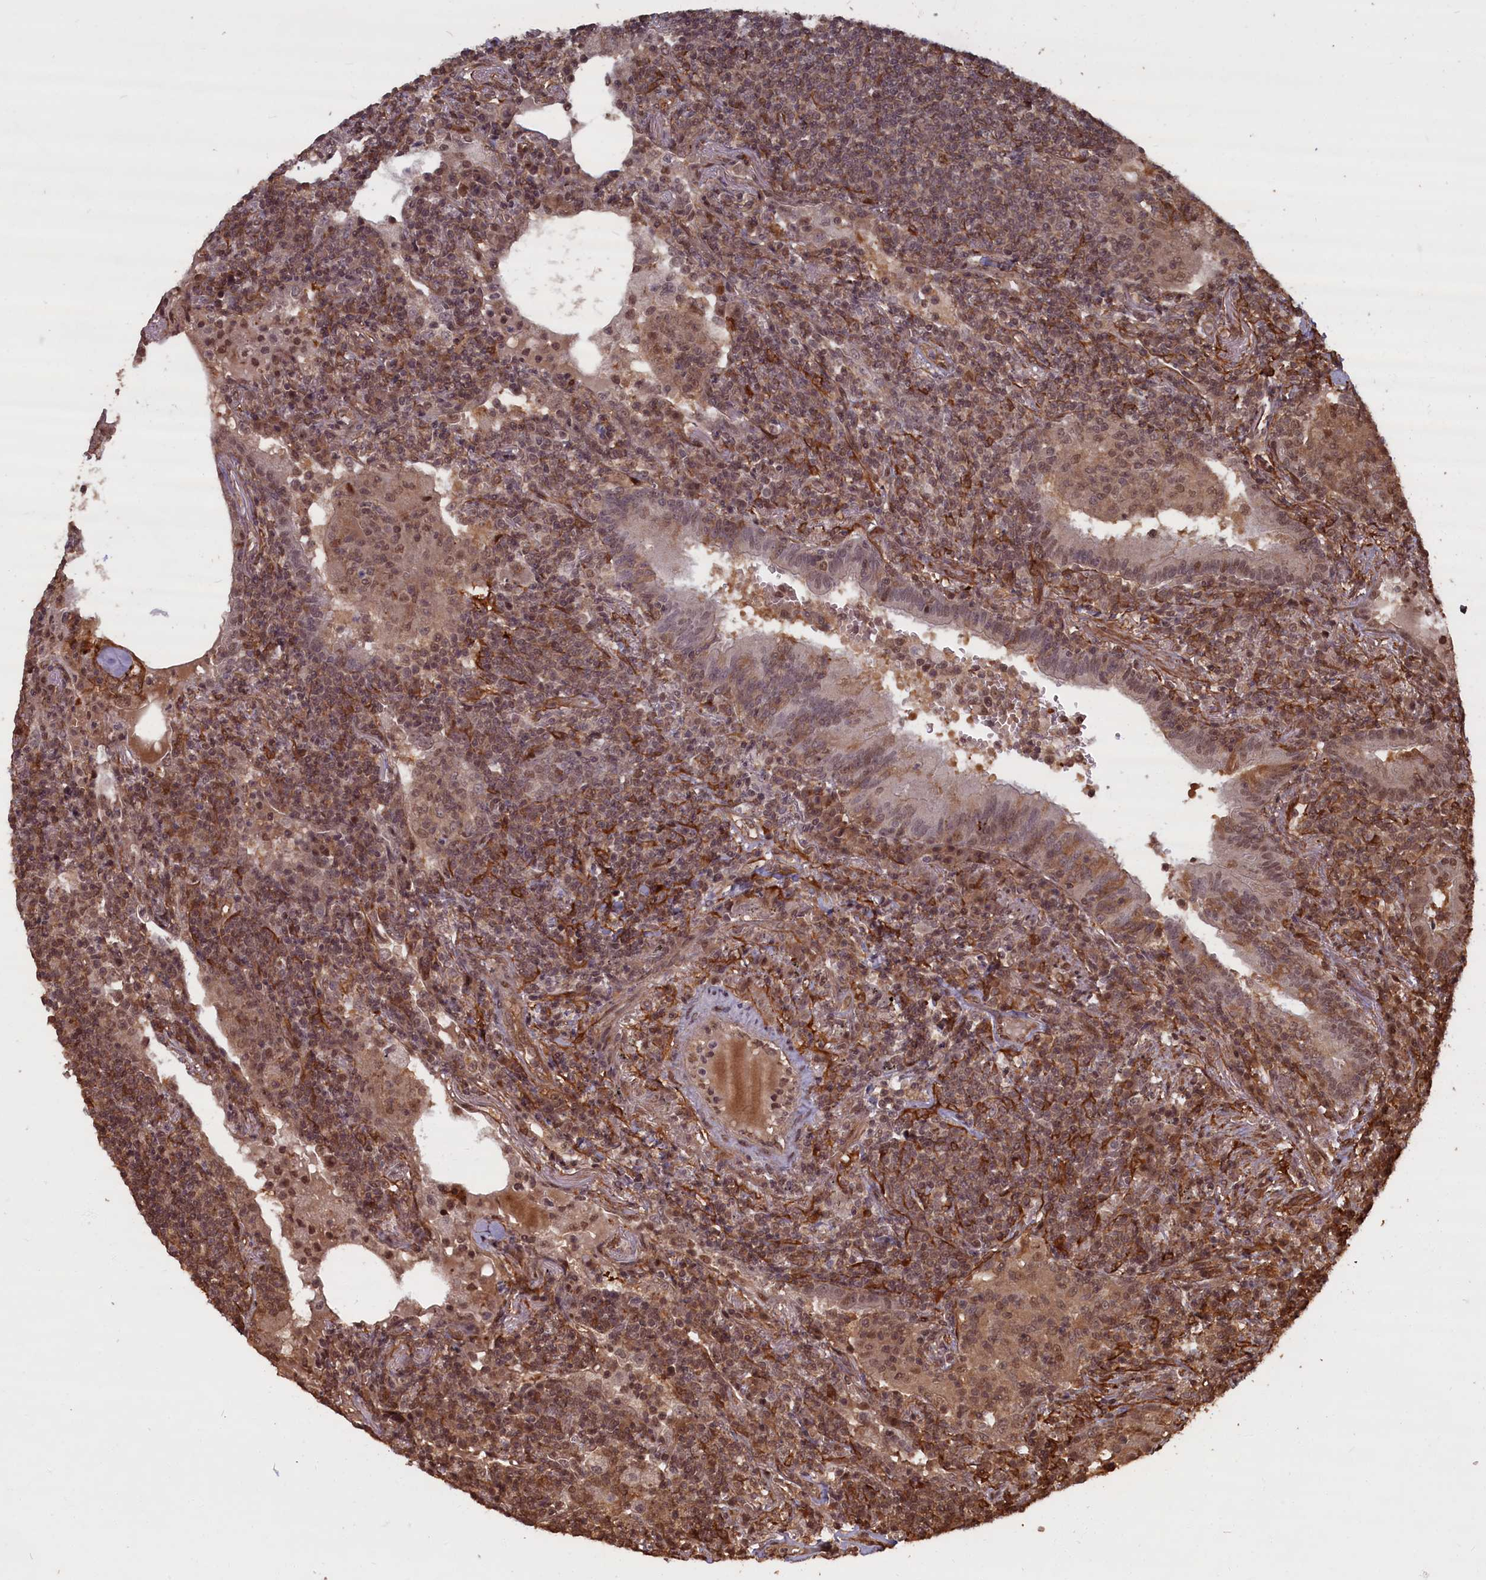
{"staining": {"intensity": "moderate", "quantity": ">75%", "location": "cytoplasmic/membranous,nuclear"}, "tissue": "lymphoma", "cell_type": "Tumor cells", "image_type": "cancer", "snomed": [{"axis": "morphology", "description": "Malignant lymphoma, non-Hodgkin's type, Low grade"}, {"axis": "topography", "description": "Lung"}], "caption": "The micrograph displays immunohistochemical staining of lymphoma. There is moderate cytoplasmic/membranous and nuclear positivity is appreciated in approximately >75% of tumor cells. The staining was performed using DAB (3,3'-diaminobenzidine) to visualize the protein expression in brown, while the nuclei were stained in blue with hematoxylin (Magnification: 20x).", "gene": "HIF3A", "patient": {"sex": "female", "age": 71}}